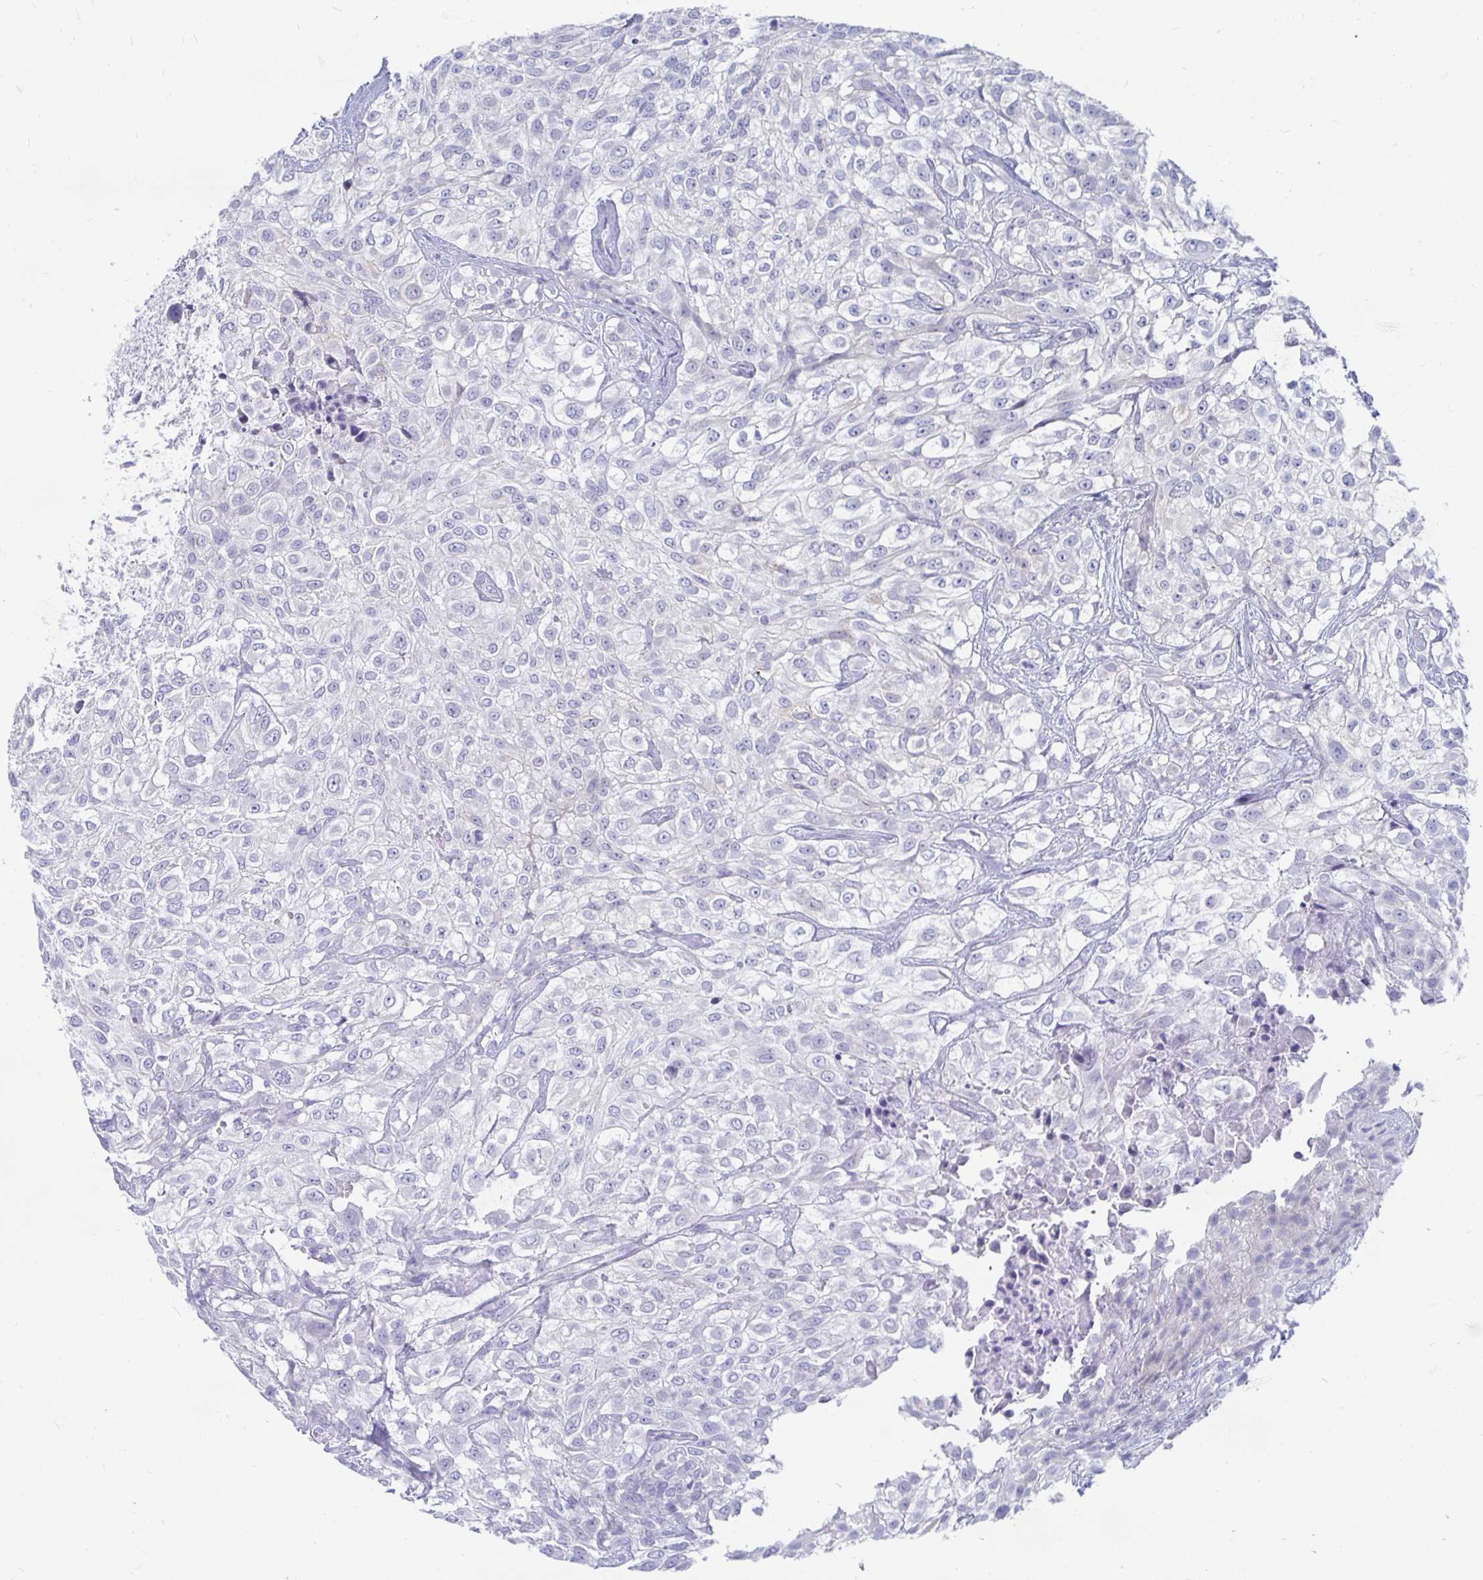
{"staining": {"intensity": "negative", "quantity": "none", "location": "none"}, "tissue": "urothelial cancer", "cell_type": "Tumor cells", "image_type": "cancer", "snomed": [{"axis": "morphology", "description": "Urothelial carcinoma, High grade"}, {"axis": "topography", "description": "Urinary bladder"}], "caption": "Human urothelial cancer stained for a protein using immunohistochemistry (IHC) demonstrates no positivity in tumor cells.", "gene": "PEG10", "patient": {"sex": "male", "age": 56}}